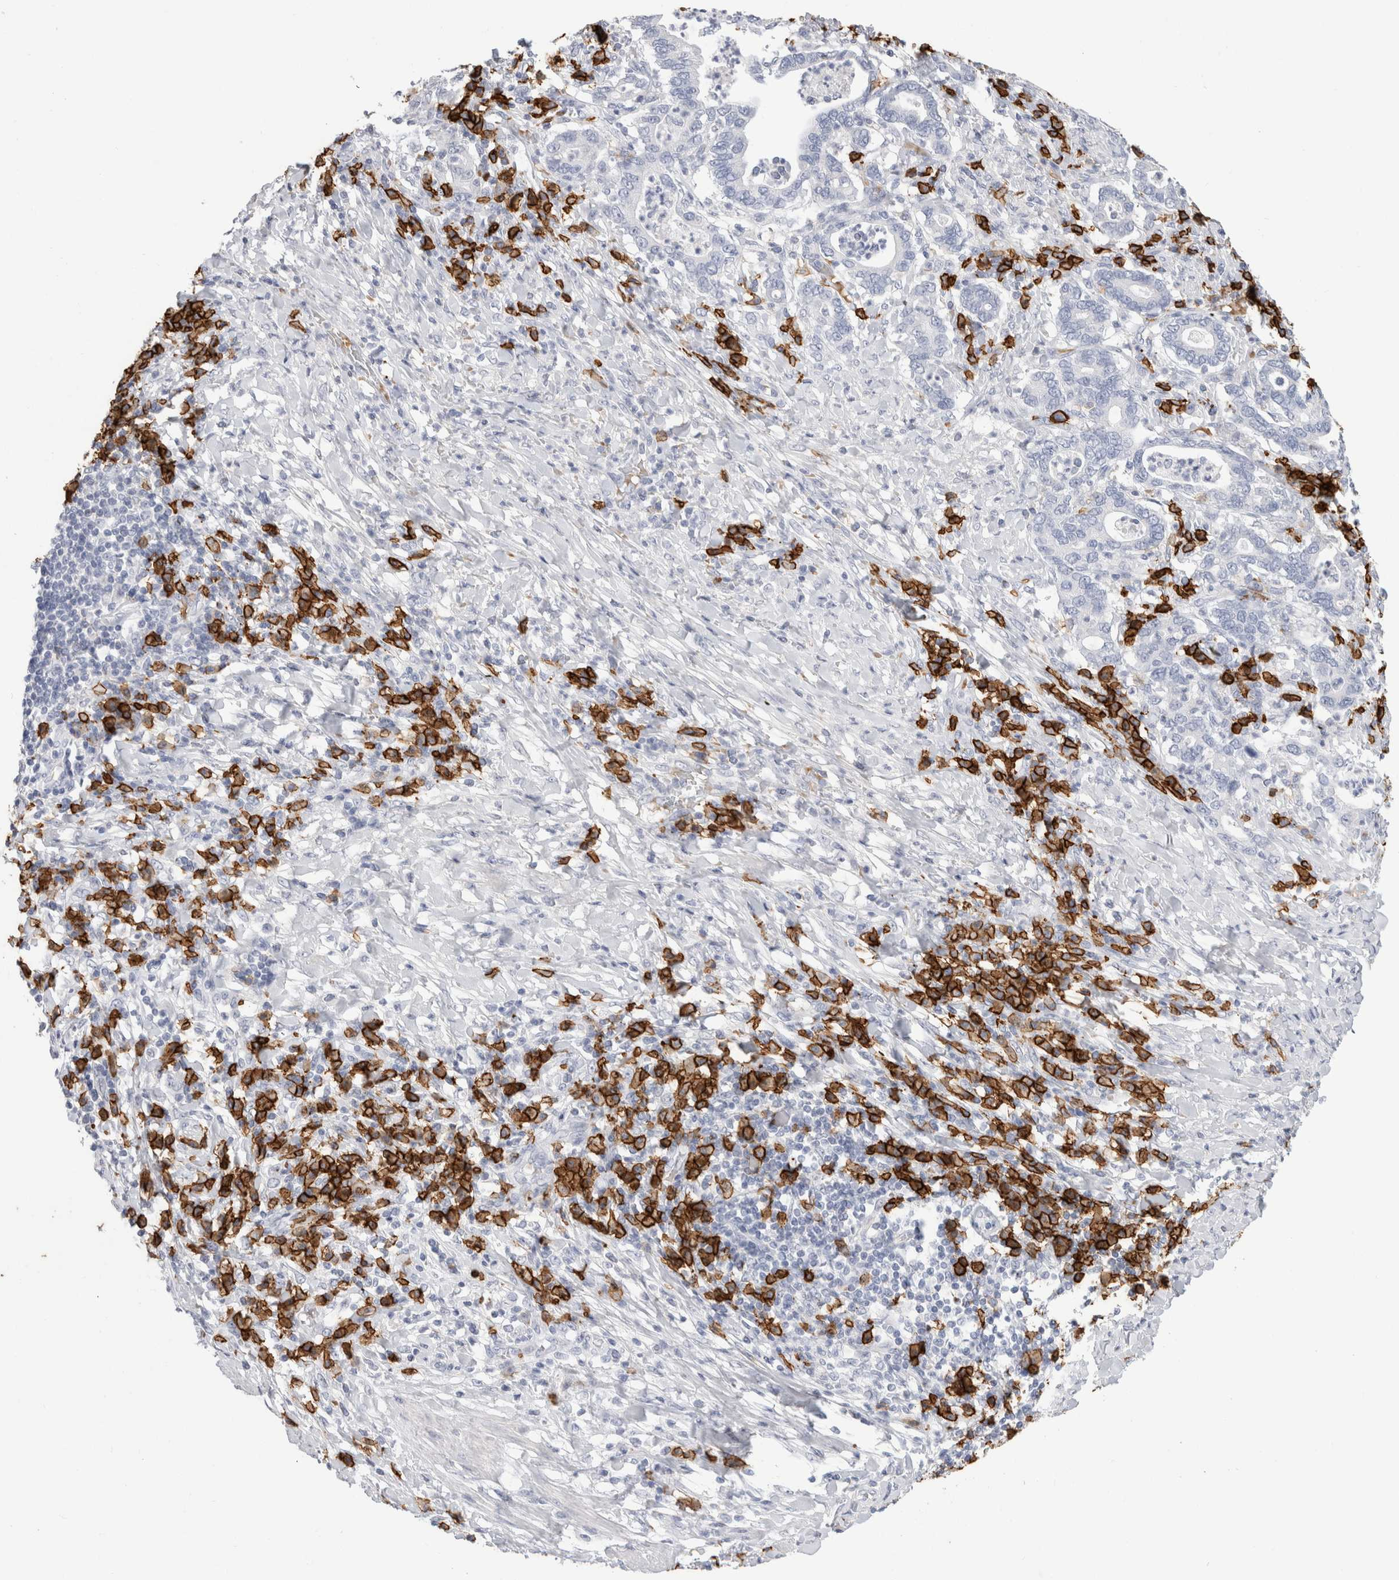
{"staining": {"intensity": "negative", "quantity": "none", "location": "none"}, "tissue": "stomach cancer", "cell_type": "Tumor cells", "image_type": "cancer", "snomed": [{"axis": "morphology", "description": "Normal tissue, NOS"}, {"axis": "morphology", "description": "Adenocarcinoma, NOS"}, {"axis": "topography", "description": "Esophagus"}, {"axis": "topography", "description": "Stomach, upper"}, {"axis": "topography", "description": "Peripheral nerve tissue"}], "caption": "Photomicrograph shows no significant protein staining in tumor cells of stomach cancer (adenocarcinoma).", "gene": "CD38", "patient": {"sex": "male", "age": 62}}